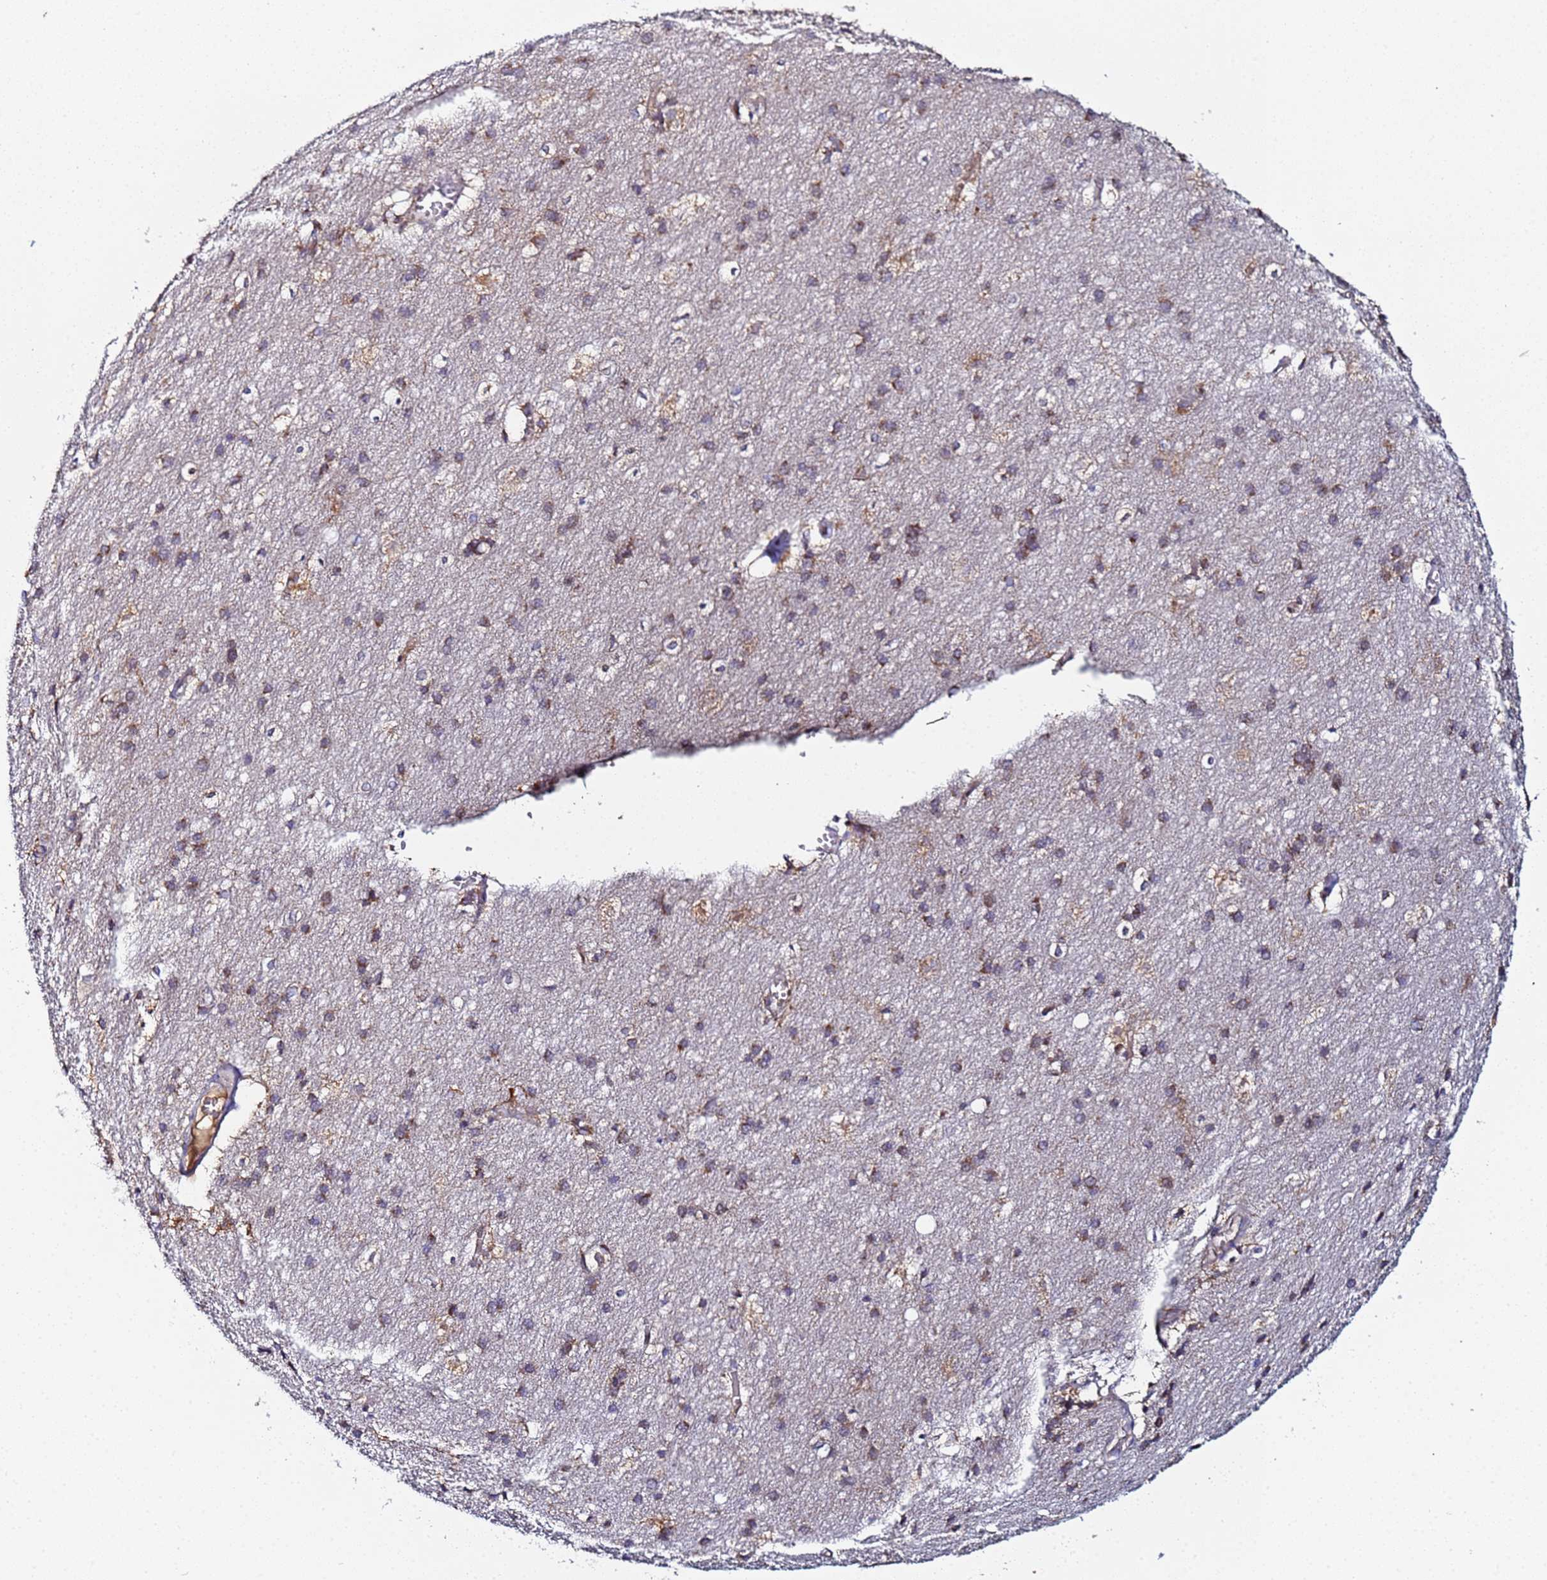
{"staining": {"intensity": "moderate", "quantity": "25%-75%", "location": "cytoplasmic/membranous"}, "tissue": "cerebral cortex", "cell_type": "Endothelial cells", "image_type": "normal", "snomed": [{"axis": "morphology", "description": "Normal tissue, NOS"}, {"axis": "topography", "description": "Cerebral cortex"}], "caption": "Endothelial cells show medium levels of moderate cytoplasmic/membranous staining in approximately 25%-75% of cells in benign cerebral cortex.", "gene": "CCDC127", "patient": {"sex": "male", "age": 54}}